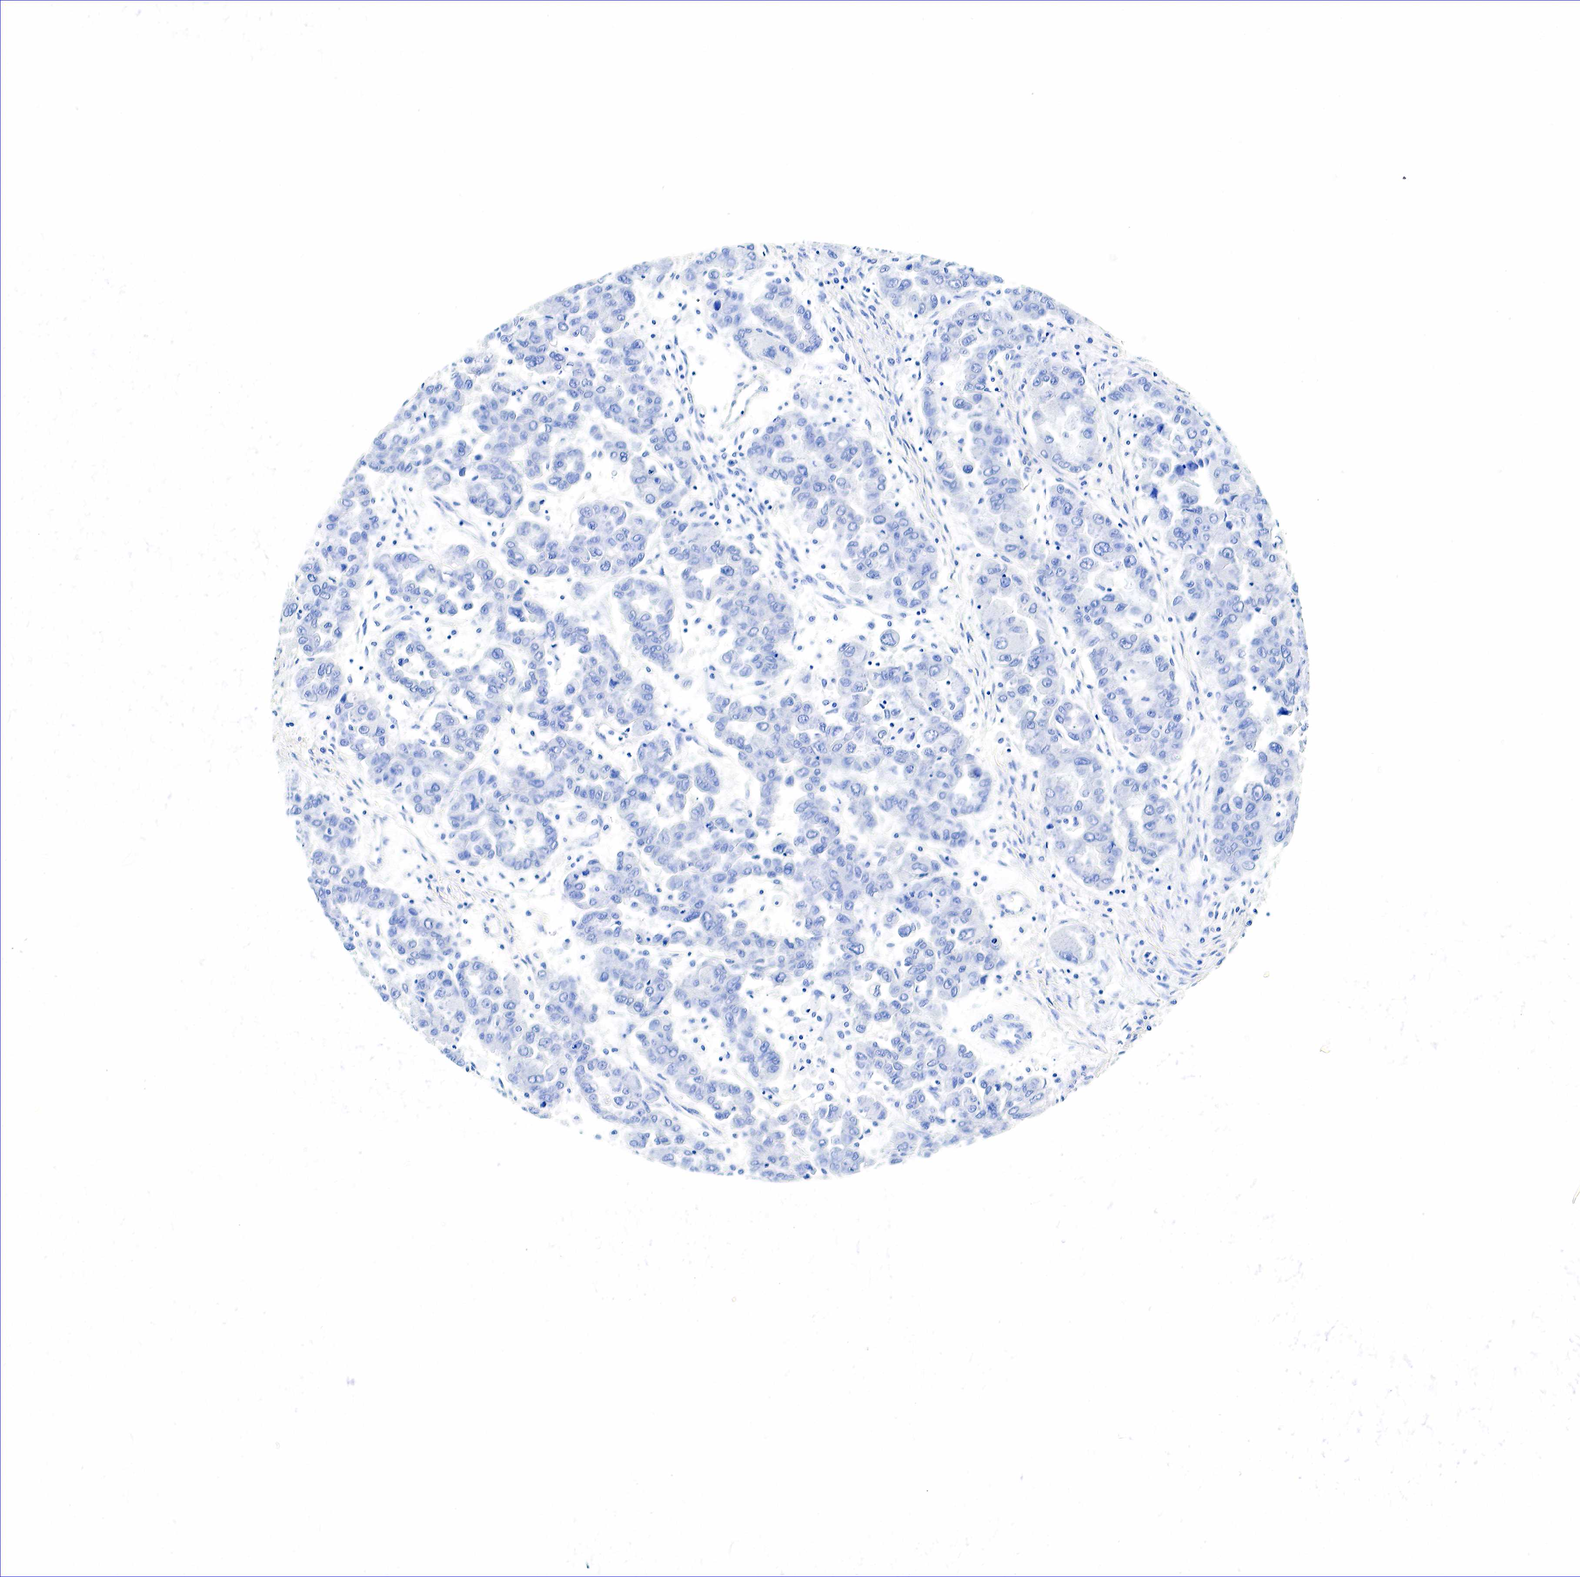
{"staining": {"intensity": "negative", "quantity": "none", "location": "none"}, "tissue": "ovarian cancer", "cell_type": "Tumor cells", "image_type": "cancer", "snomed": [{"axis": "morphology", "description": "Cystadenocarcinoma, serous, NOS"}, {"axis": "topography", "description": "Ovary"}], "caption": "High power microscopy image of an immunohistochemistry image of ovarian cancer, revealing no significant expression in tumor cells. (DAB IHC visualized using brightfield microscopy, high magnification).", "gene": "GAST", "patient": {"sex": "female", "age": 84}}